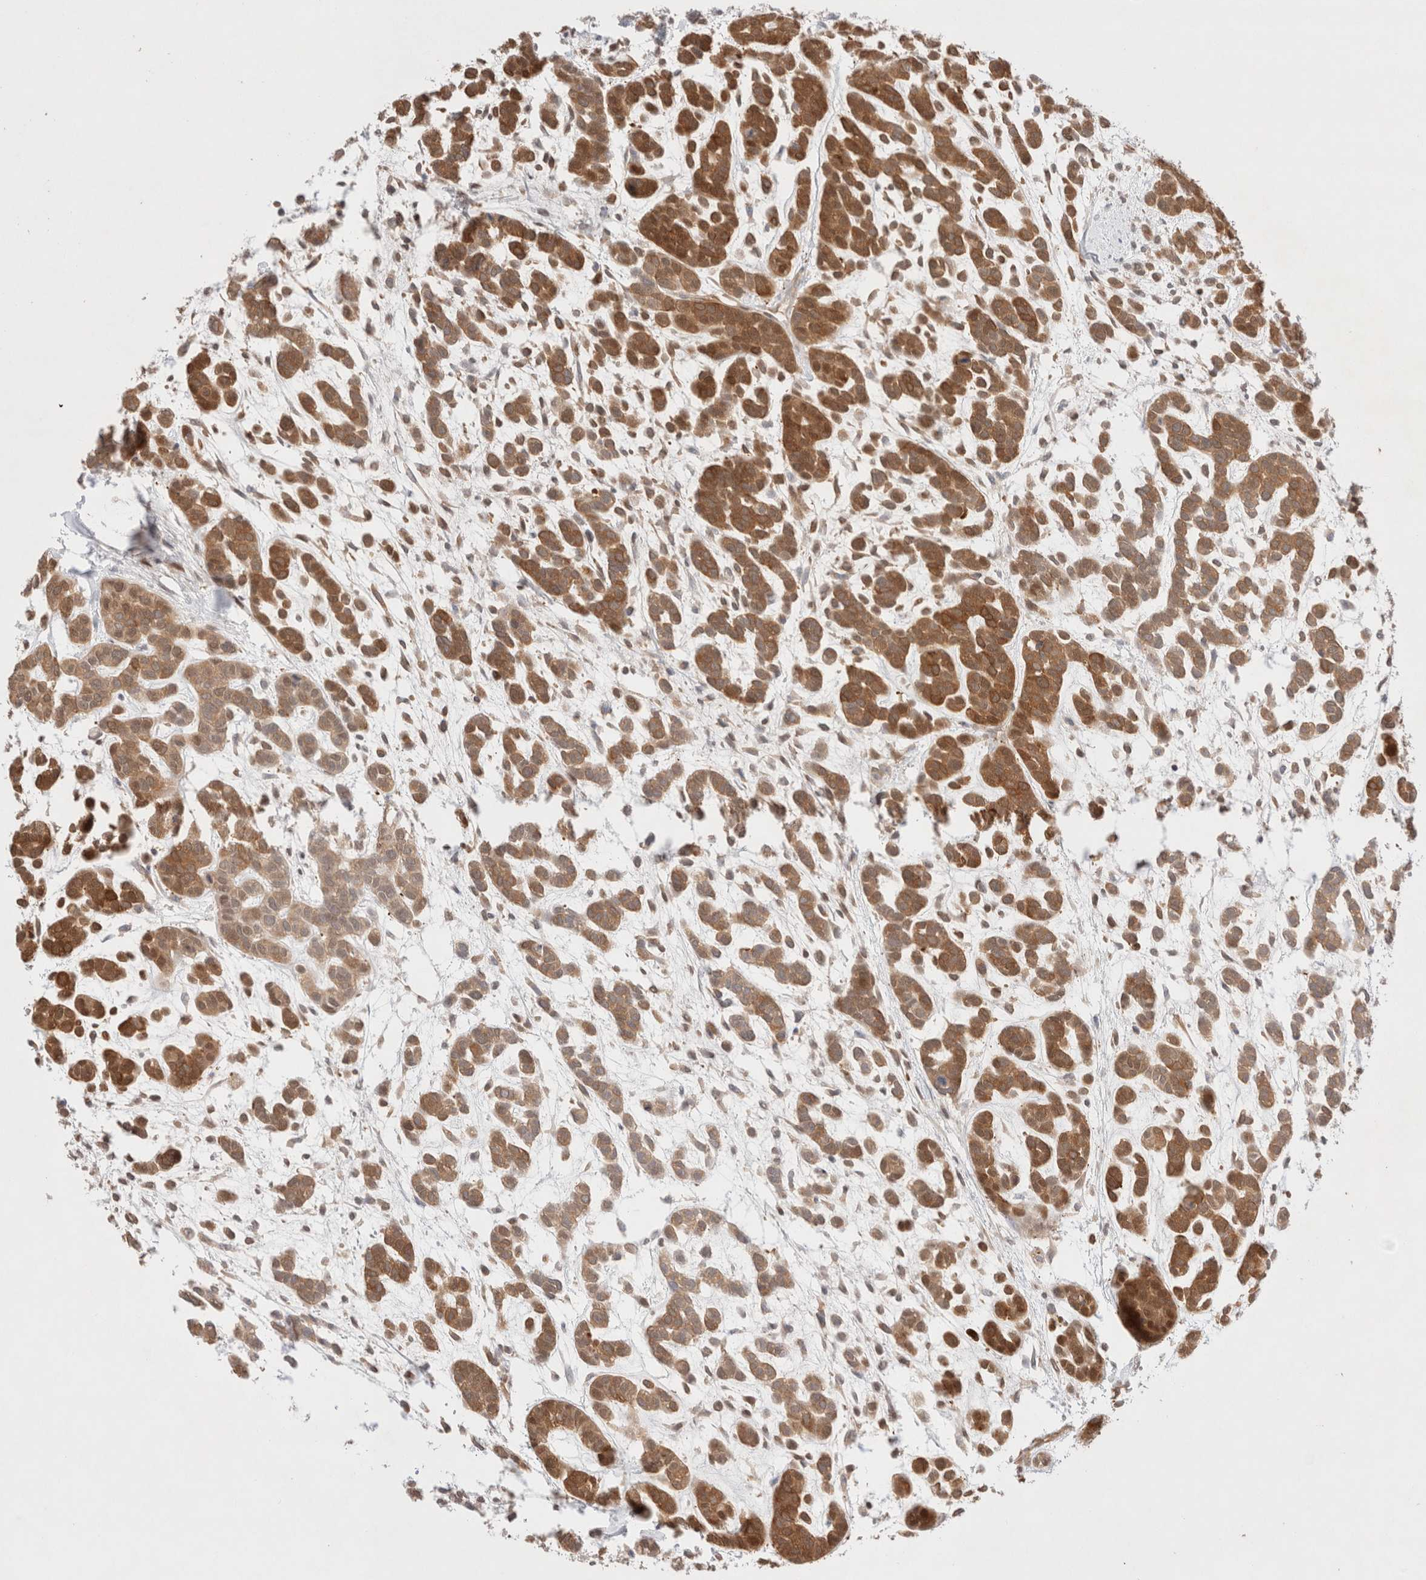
{"staining": {"intensity": "moderate", "quantity": ">75%", "location": "cytoplasmic/membranous"}, "tissue": "head and neck cancer", "cell_type": "Tumor cells", "image_type": "cancer", "snomed": [{"axis": "morphology", "description": "Adenocarcinoma, NOS"}, {"axis": "morphology", "description": "Adenoma, NOS"}, {"axis": "topography", "description": "Head-Neck"}], "caption": "Tumor cells reveal medium levels of moderate cytoplasmic/membranous expression in about >75% of cells in human head and neck adenoma. Using DAB (brown) and hematoxylin (blue) stains, captured at high magnification using brightfield microscopy.", "gene": "STARD10", "patient": {"sex": "female", "age": 55}}